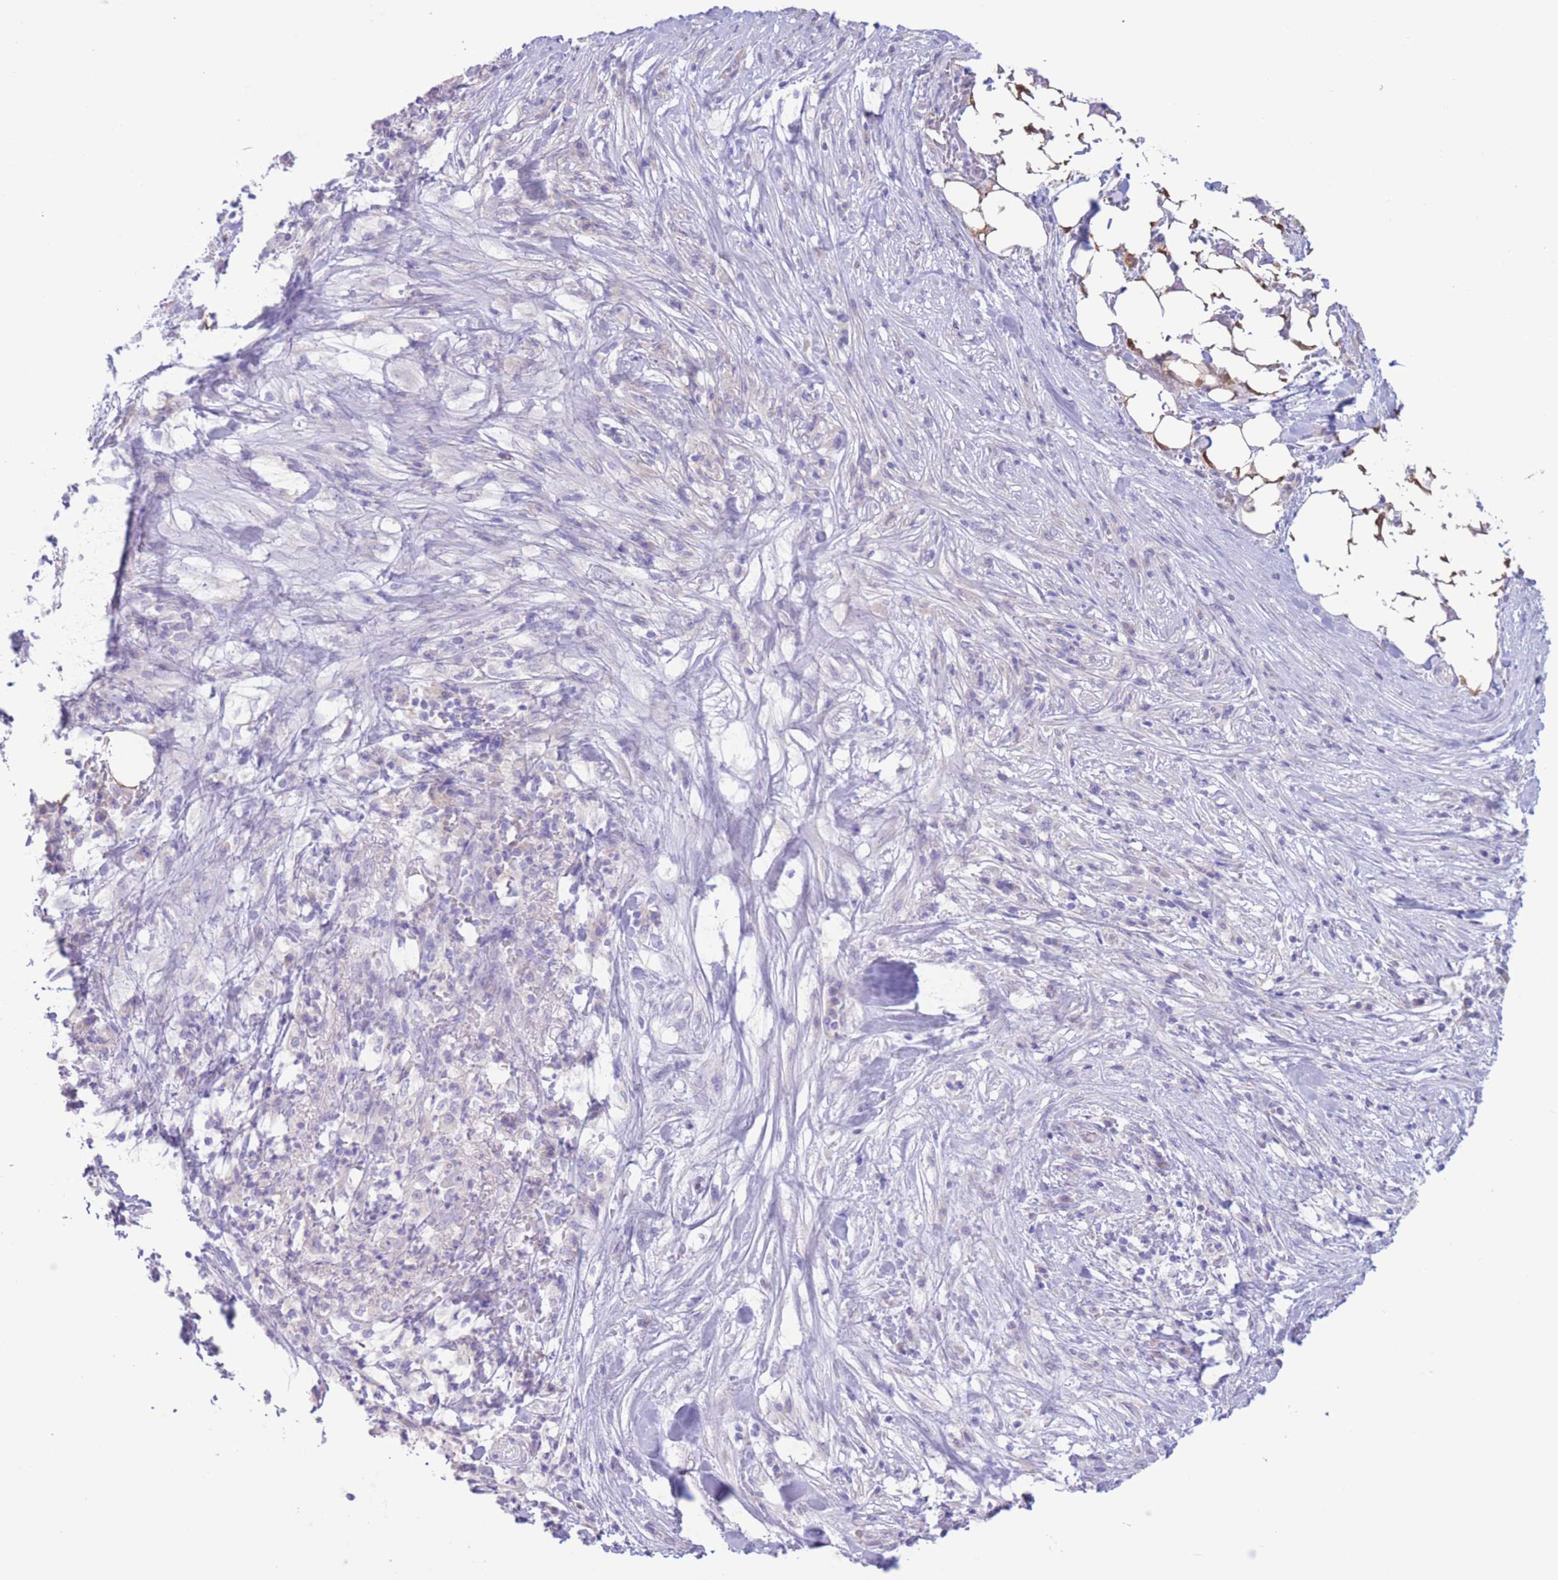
{"staining": {"intensity": "weak", "quantity": "<25%", "location": "cytoplasmic/membranous"}, "tissue": "pancreatic cancer", "cell_type": "Tumor cells", "image_type": "cancer", "snomed": [{"axis": "morphology", "description": "Adenocarcinoma, NOS"}, {"axis": "topography", "description": "Pancreas"}], "caption": "A micrograph of human pancreatic adenocarcinoma is negative for staining in tumor cells. (DAB immunohistochemistry with hematoxylin counter stain).", "gene": "FAH", "patient": {"sex": "male", "age": 58}}